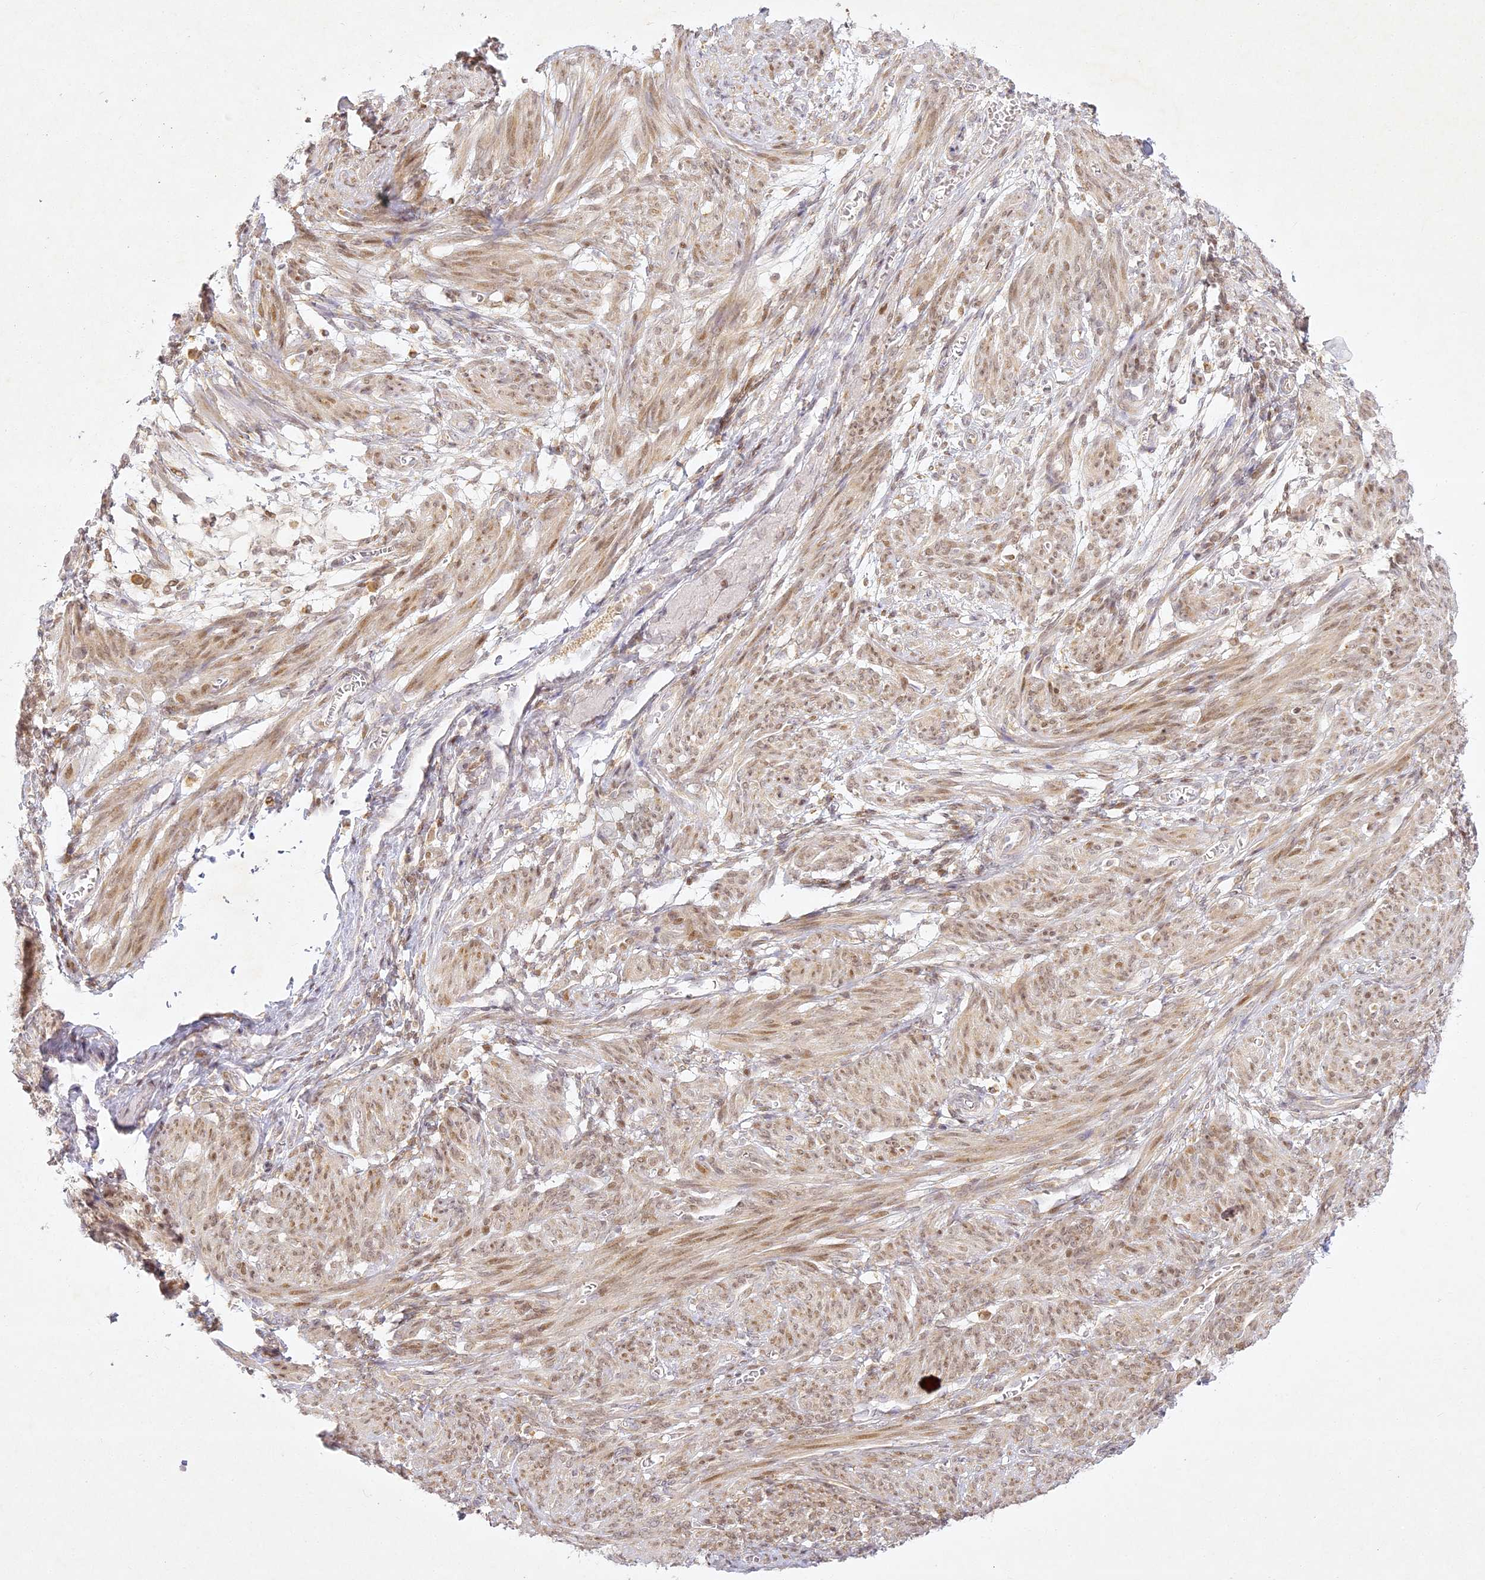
{"staining": {"intensity": "moderate", "quantity": ">75%", "location": "cytoplasmic/membranous,nuclear"}, "tissue": "smooth muscle", "cell_type": "Smooth muscle cells", "image_type": "normal", "snomed": [{"axis": "morphology", "description": "Normal tissue, NOS"}, {"axis": "topography", "description": "Smooth muscle"}], "caption": "A photomicrograph showing moderate cytoplasmic/membranous,nuclear positivity in about >75% of smooth muscle cells in unremarkable smooth muscle, as visualized by brown immunohistochemical staining.", "gene": "SLC30A5", "patient": {"sex": "female", "age": 39}}